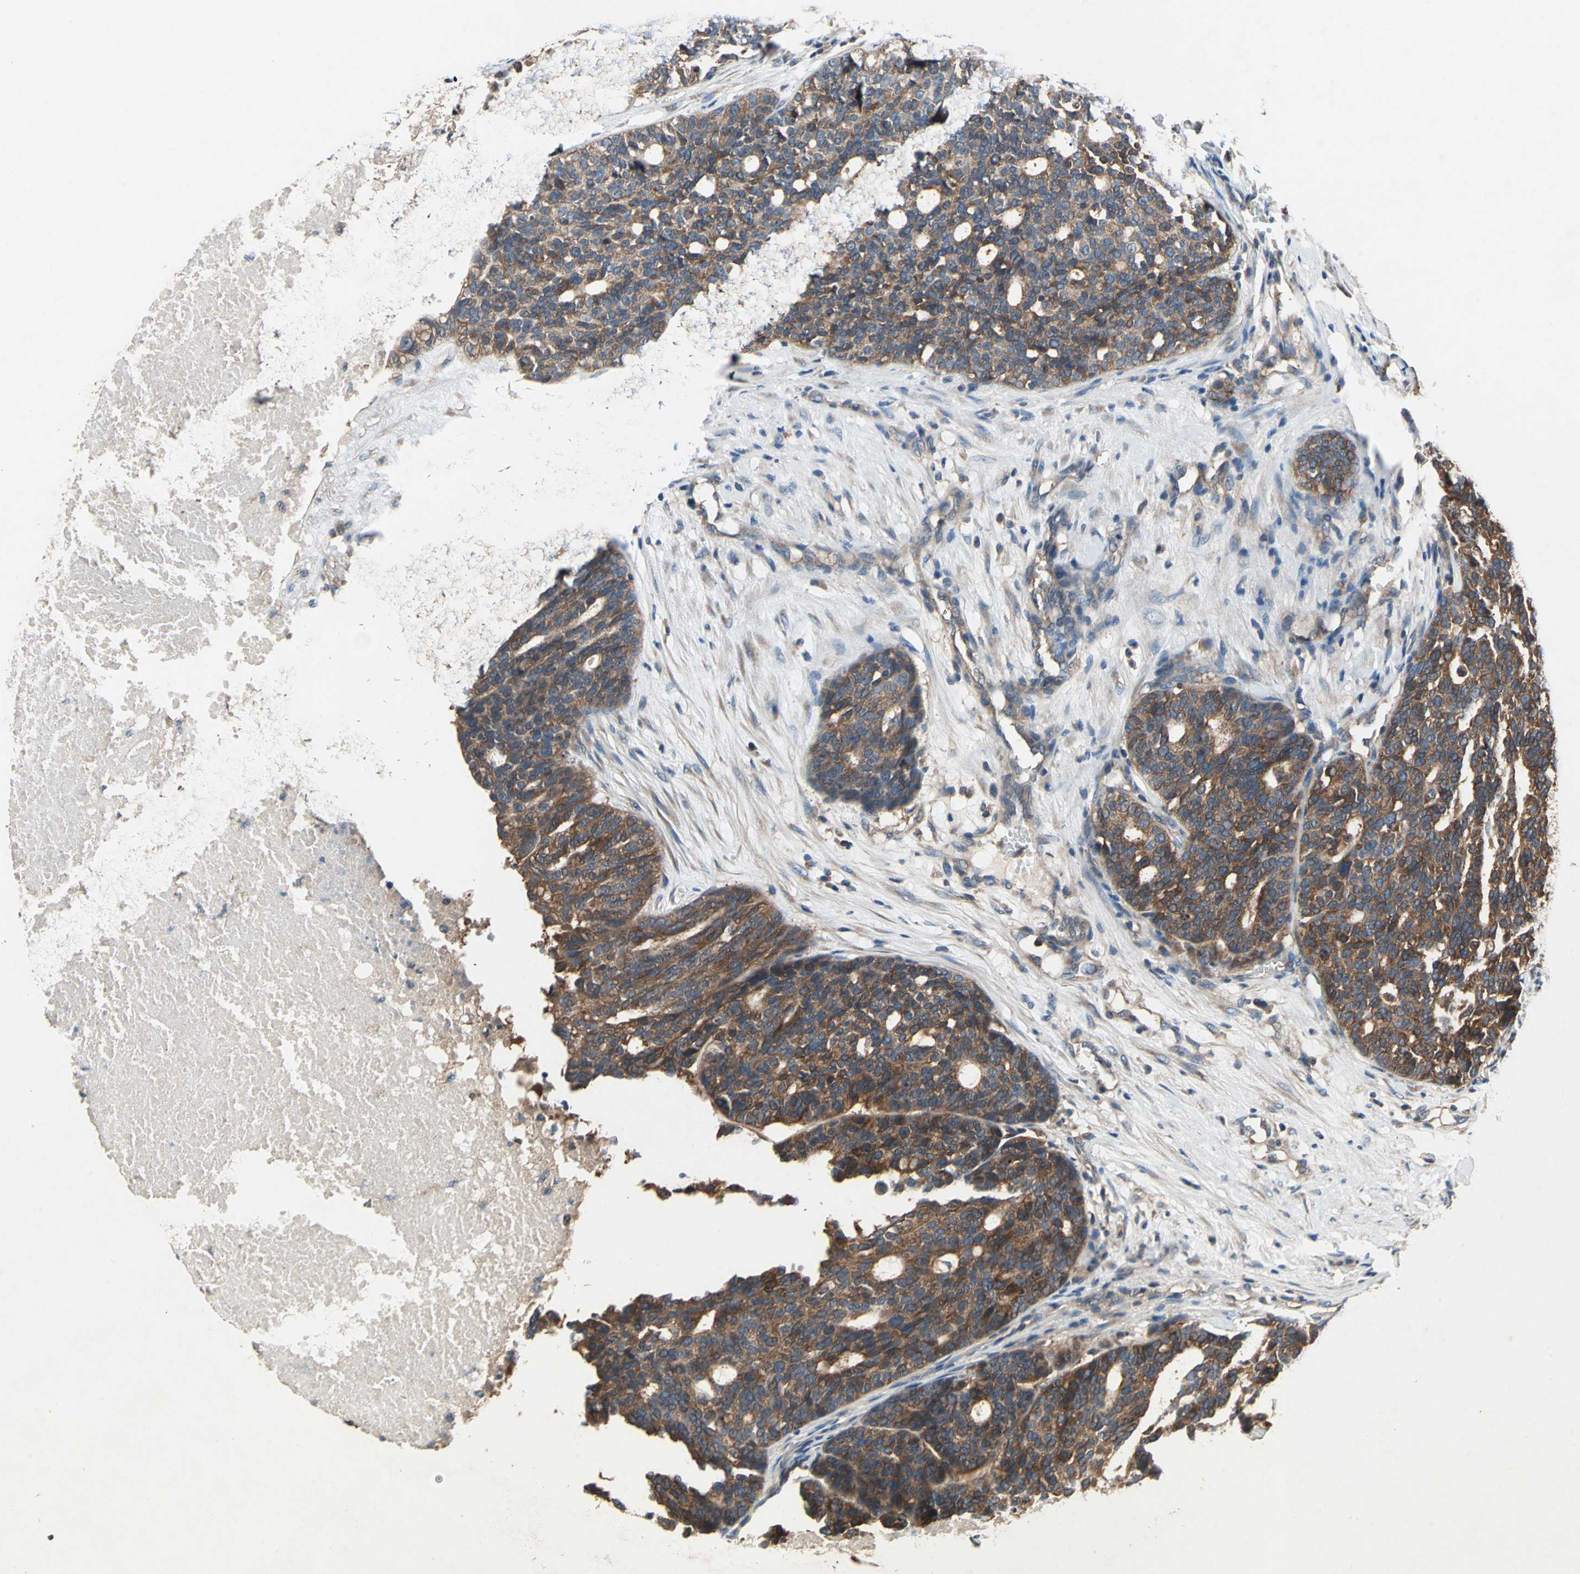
{"staining": {"intensity": "strong", "quantity": ">75%", "location": "cytoplasmic/membranous"}, "tissue": "ovarian cancer", "cell_type": "Tumor cells", "image_type": "cancer", "snomed": [{"axis": "morphology", "description": "Cystadenocarcinoma, serous, NOS"}, {"axis": "topography", "description": "Ovary"}], "caption": "Human ovarian serous cystadenocarcinoma stained with a brown dye exhibits strong cytoplasmic/membranous positive staining in about >75% of tumor cells.", "gene": "CAPN1", "patient": {"sex": "female", "age": 59}}